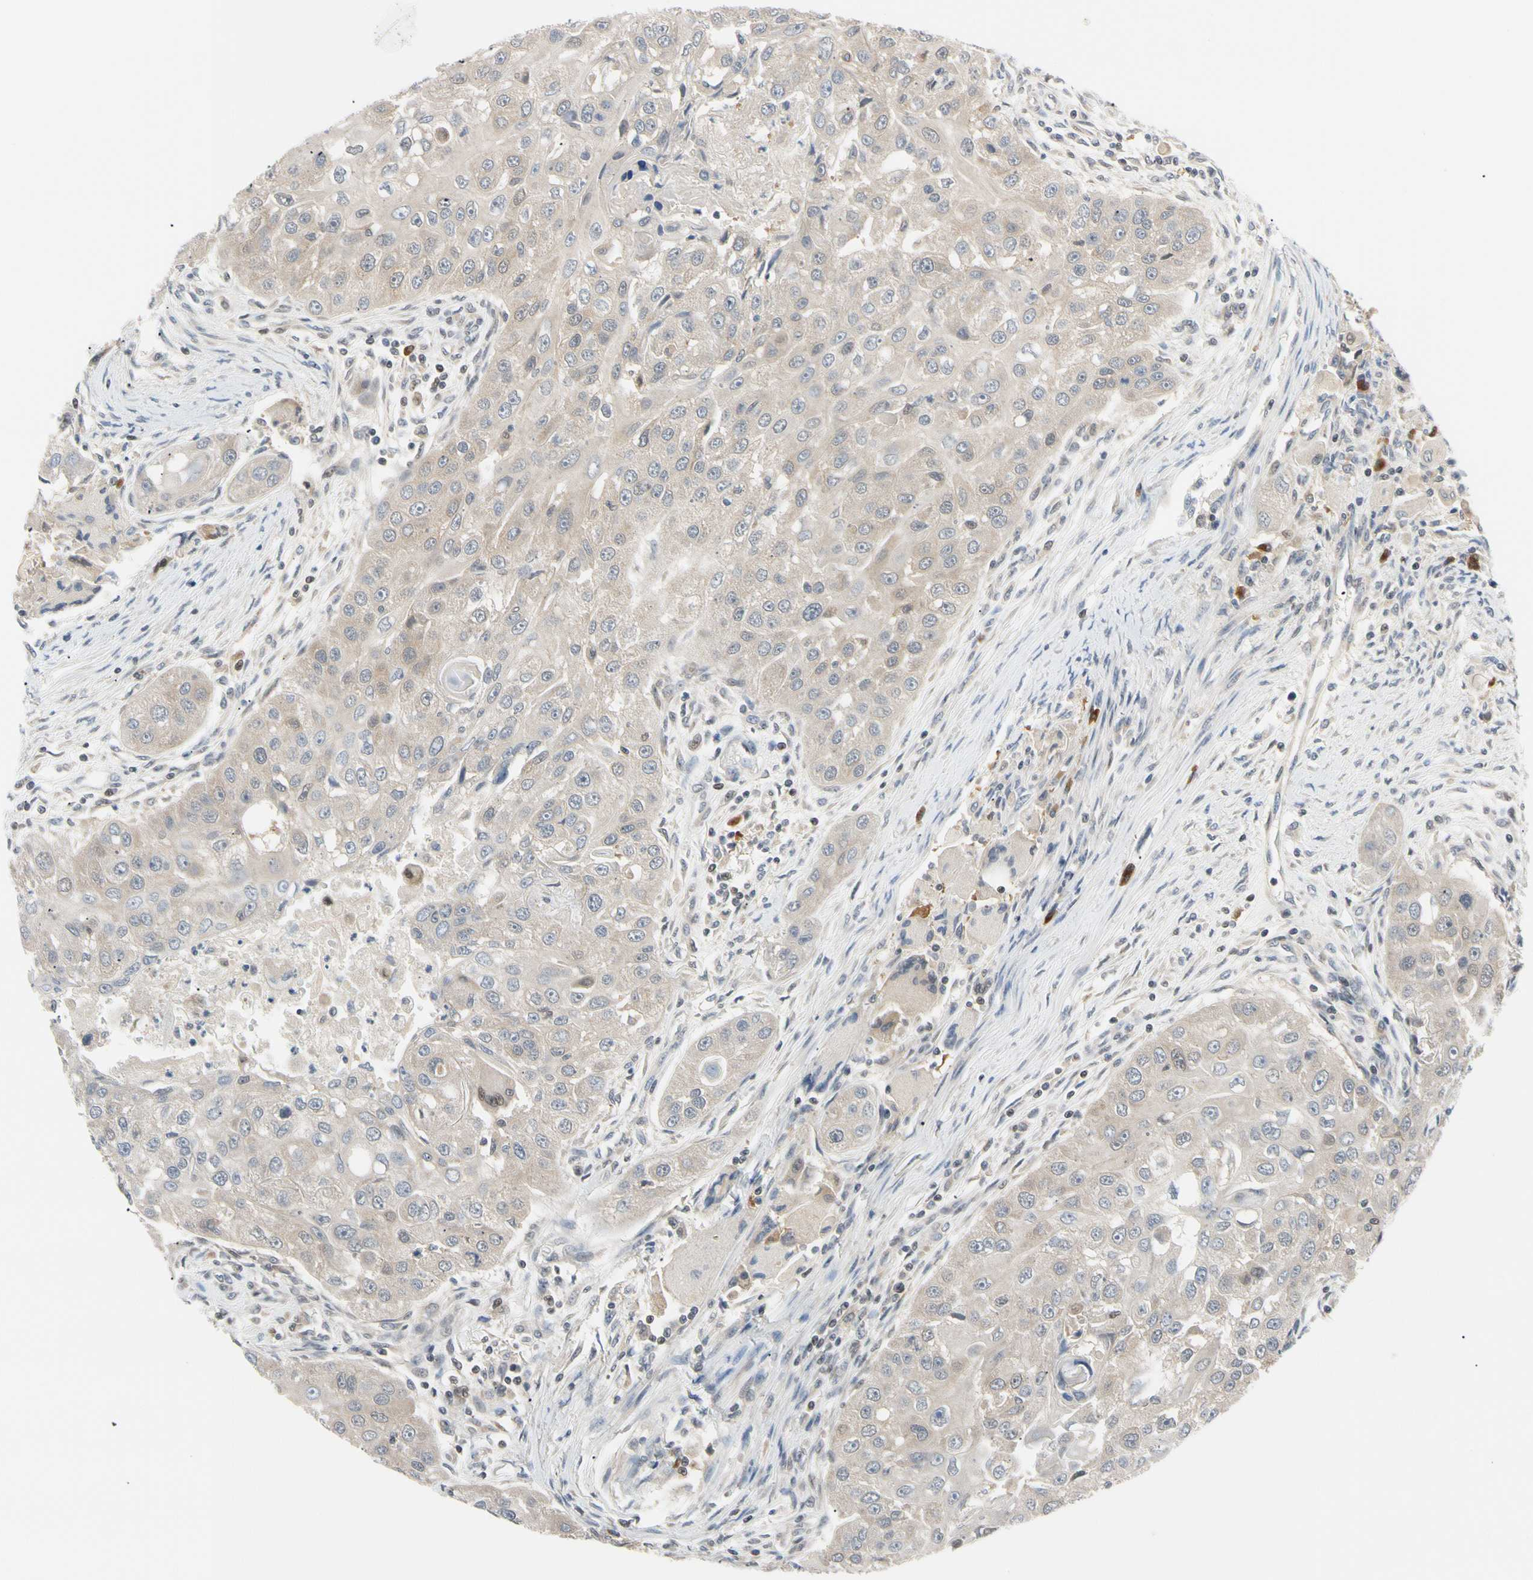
{"staining": {"intensity": "weak", "quantity": ">75%", "location": "cytoplasmic/membranous"}, "tissue": "head and neck cancer", "cell_type": "Tumor cells", "image_type": "cancer", "snomed": [{"axis": "morphology", "description": "Normal tissue, NOS"}, {"axis": "morphology", "description": "Squamous cell carcinoma, NOS"}, {"axis": "topography", "description": "Skeletal muscle"}, {"axis": "topography", "description": "Head-Neck"}], "caption": "This is a photomicrograph of immunohistochemistry (IHC) staining of squamous cell carcinoma (head and neck), which shows weak staining in the cytoplasmic/membranous of tumor cells.", "gene": "SEC23B", "patient": {"sex": "male", "age": 51}}